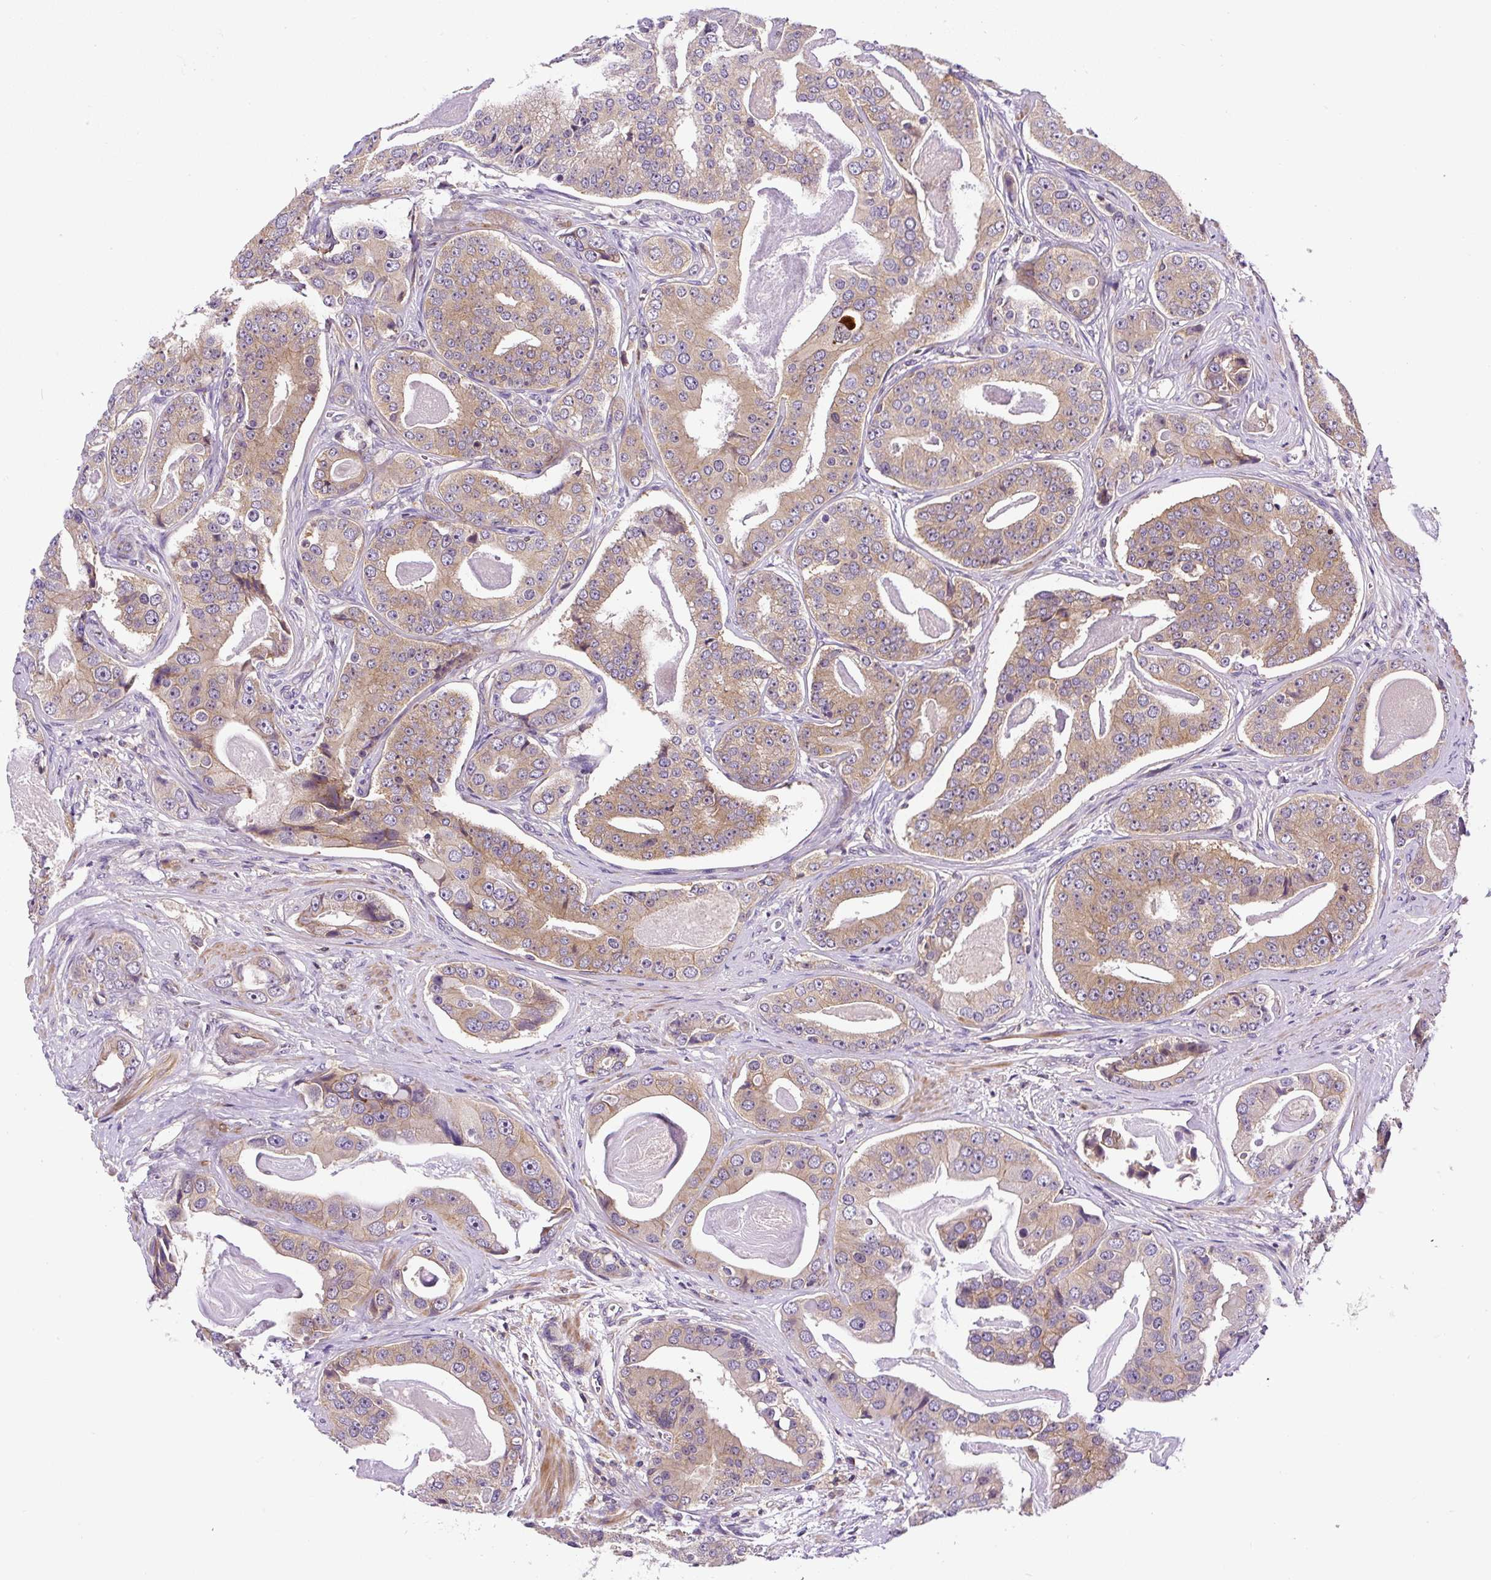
{"staining": {"intensity": "weak", "quantity": ">75%", "location": "cytoplasmic/membranous"}, "tissue": "prostate cancer", "cell_type": "Tumor cells", "image_type": "cancer", "snomed": [{"axis": "morphology", "description": "Adenocarcinoma, High grade"}, {"axis": "topography", "description": "Prostate"}], "caption": "High-magnification brightfield microscopy of prostate cancer (high-grade adenocarcinoma) stained with DAB (3,3'-diaminobenzidine) (brown) and counterstained with hematoxylin (blue). tumor cells exhibit weak cytoplasmic/membranous staining is seen in approximately>75% of cells.", "gene": "CCDC28A", "patient": {"sex": "male", "age": 71}}